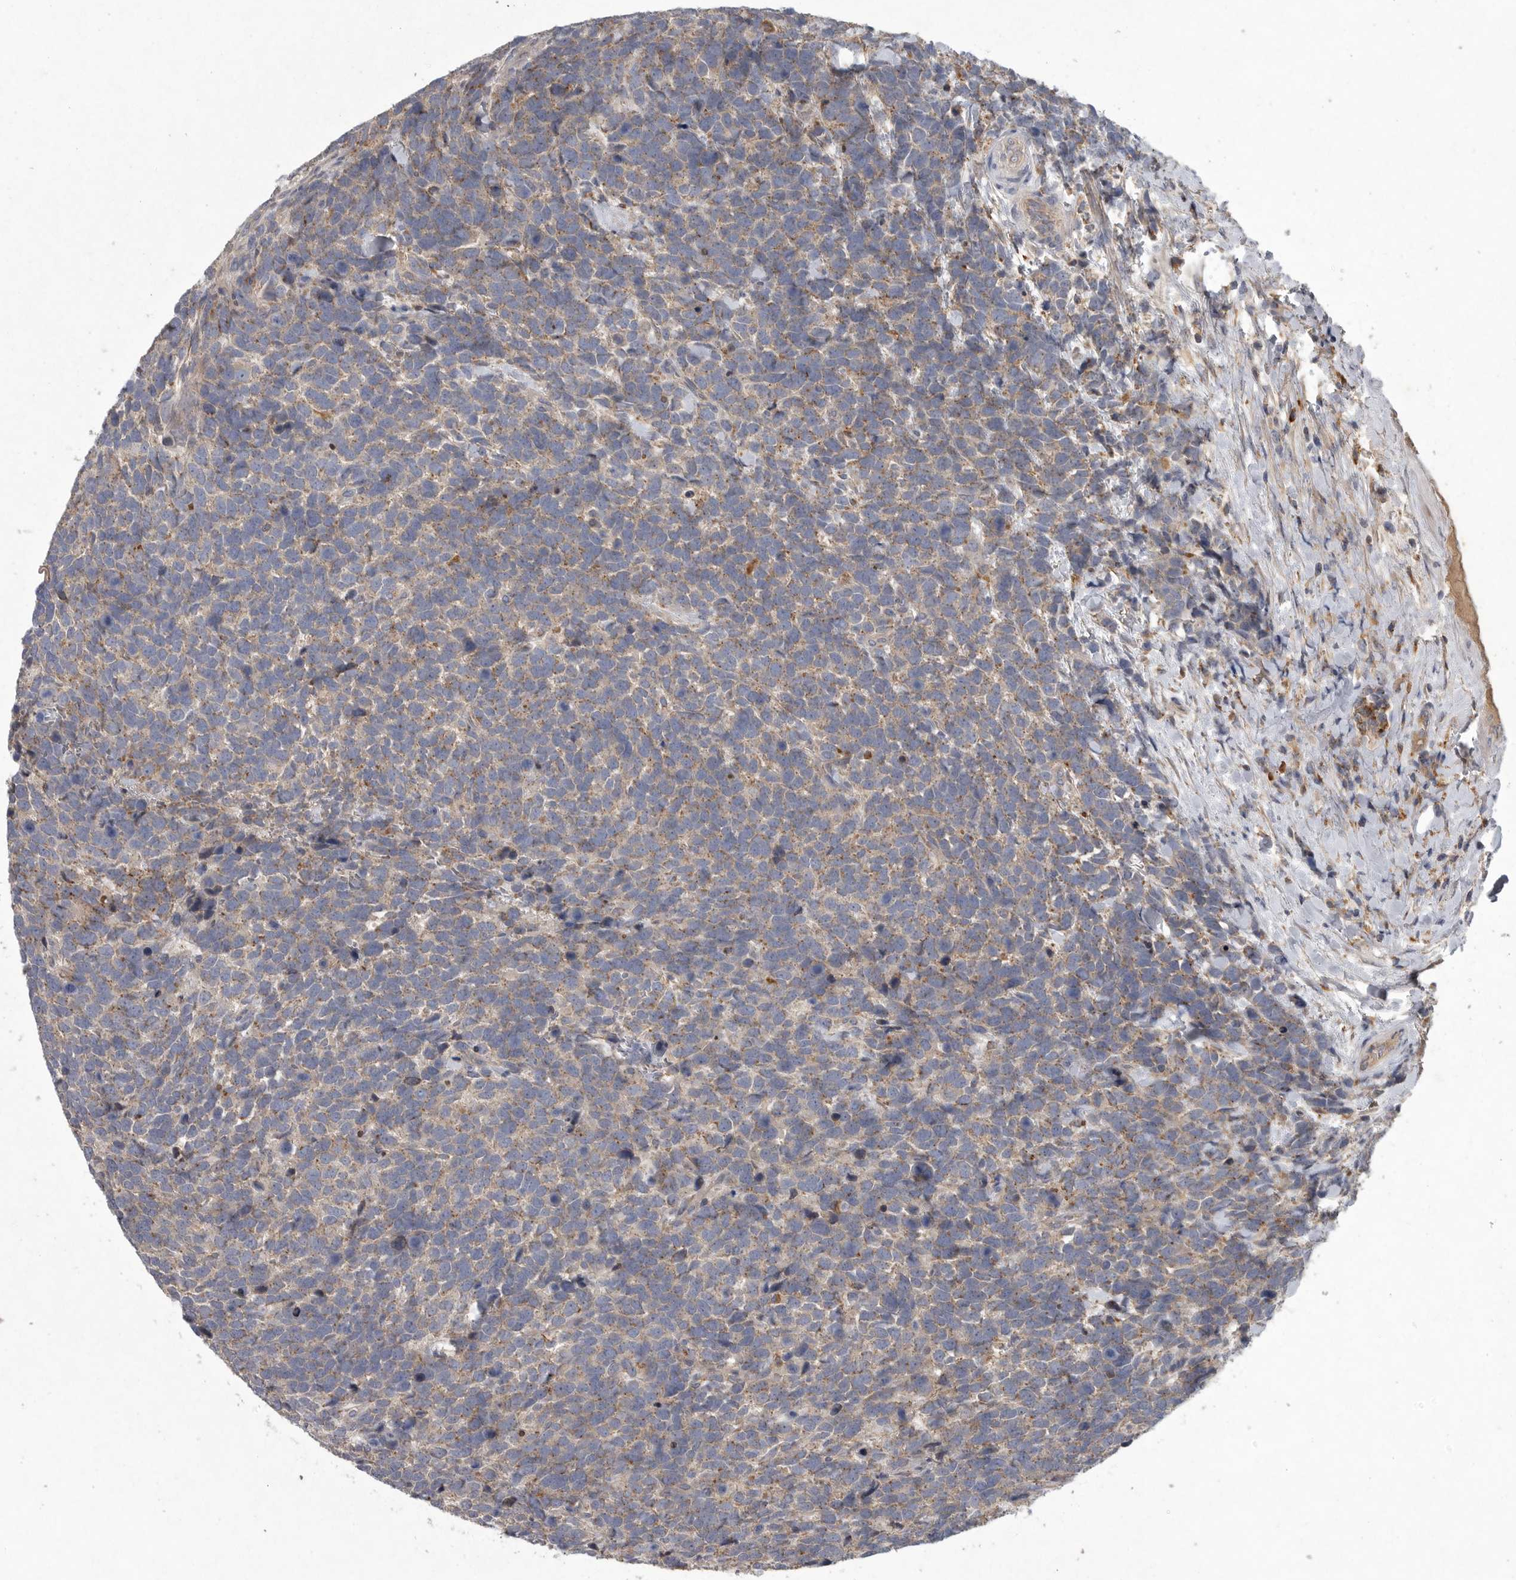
{"staining": {"intensity": "weak", "quantity": "<25%", "location": "cytoplasmic/membranous"}, "tissue": "urothelial cancer", "cell_type": "Tumor cells", "image_type": "cancer", "snomed": [{"axis": "morphology", "description": "Urothelial carcinoma, High grade"}, {"axis": "topography", "description": "Urinary bladder"}], "caption": "DAB (3,3'-diaminobenzidine) immunohistochemical staining of urothelial carcinoma (high-grade) reveals no significant expression in tumor cells.", "gene": "LAMTOR3", "patient": {"sex": "female", "age": 82}}